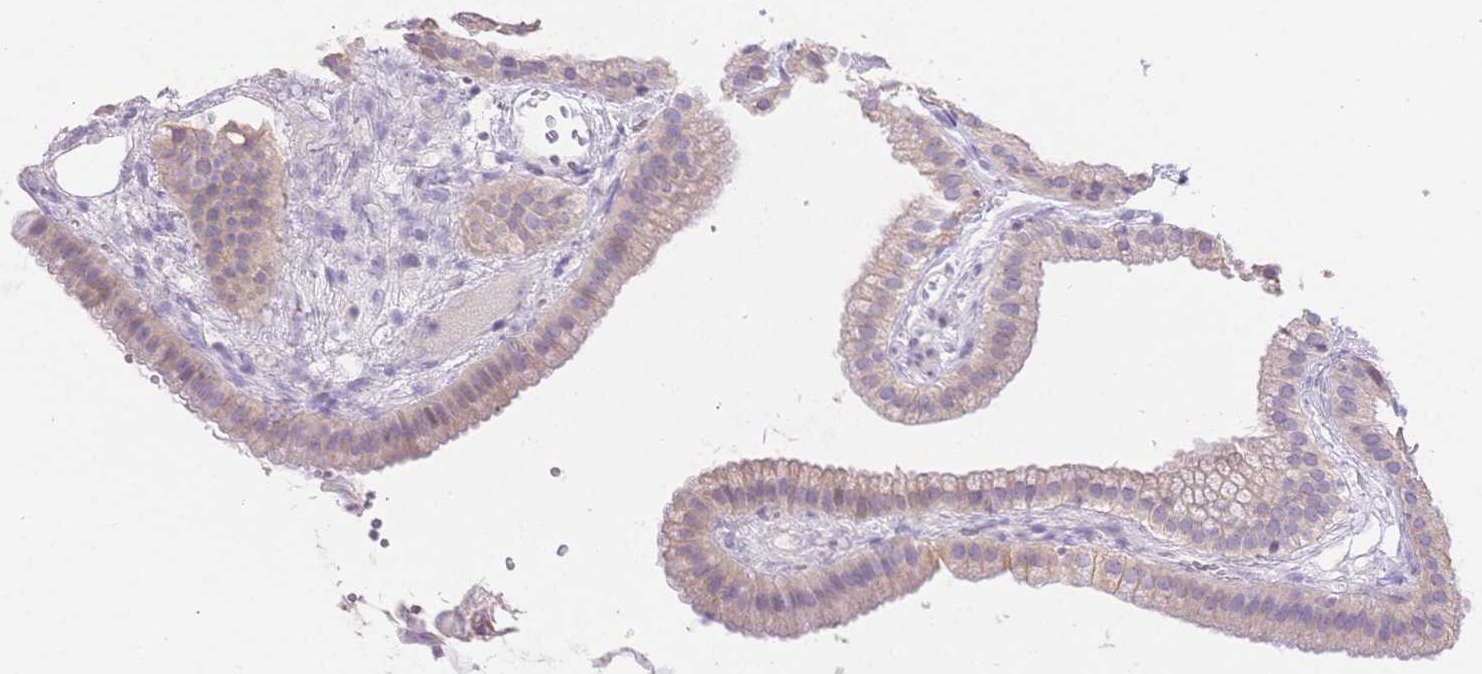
{"staining": {"intensity": "weak", "quantity": "25%-75%", "location": "cytoplasmic/membranous"}, "tissue": "gallbladder", "cell_type": "Glandular cells", "image_type": "normal", "snomed": [{"axis": "morphology", "description": "Normal tissue, NOS"}, {"axis": "topography", "description": "Gallbladder"}], "caption": "The micrograph shows staining of benign gallbladder, revealing weak cytoplasmic/membranous protein positivity (brown color) within glandular cells. Using DAB (3,3'-diaminobenzidine) (brown) and hematoxylin (blue) stains, captured at high magnification using brightfield microscopy.", "gene": "MYOM1", "patient": {"sex": "female", "age": 63}}